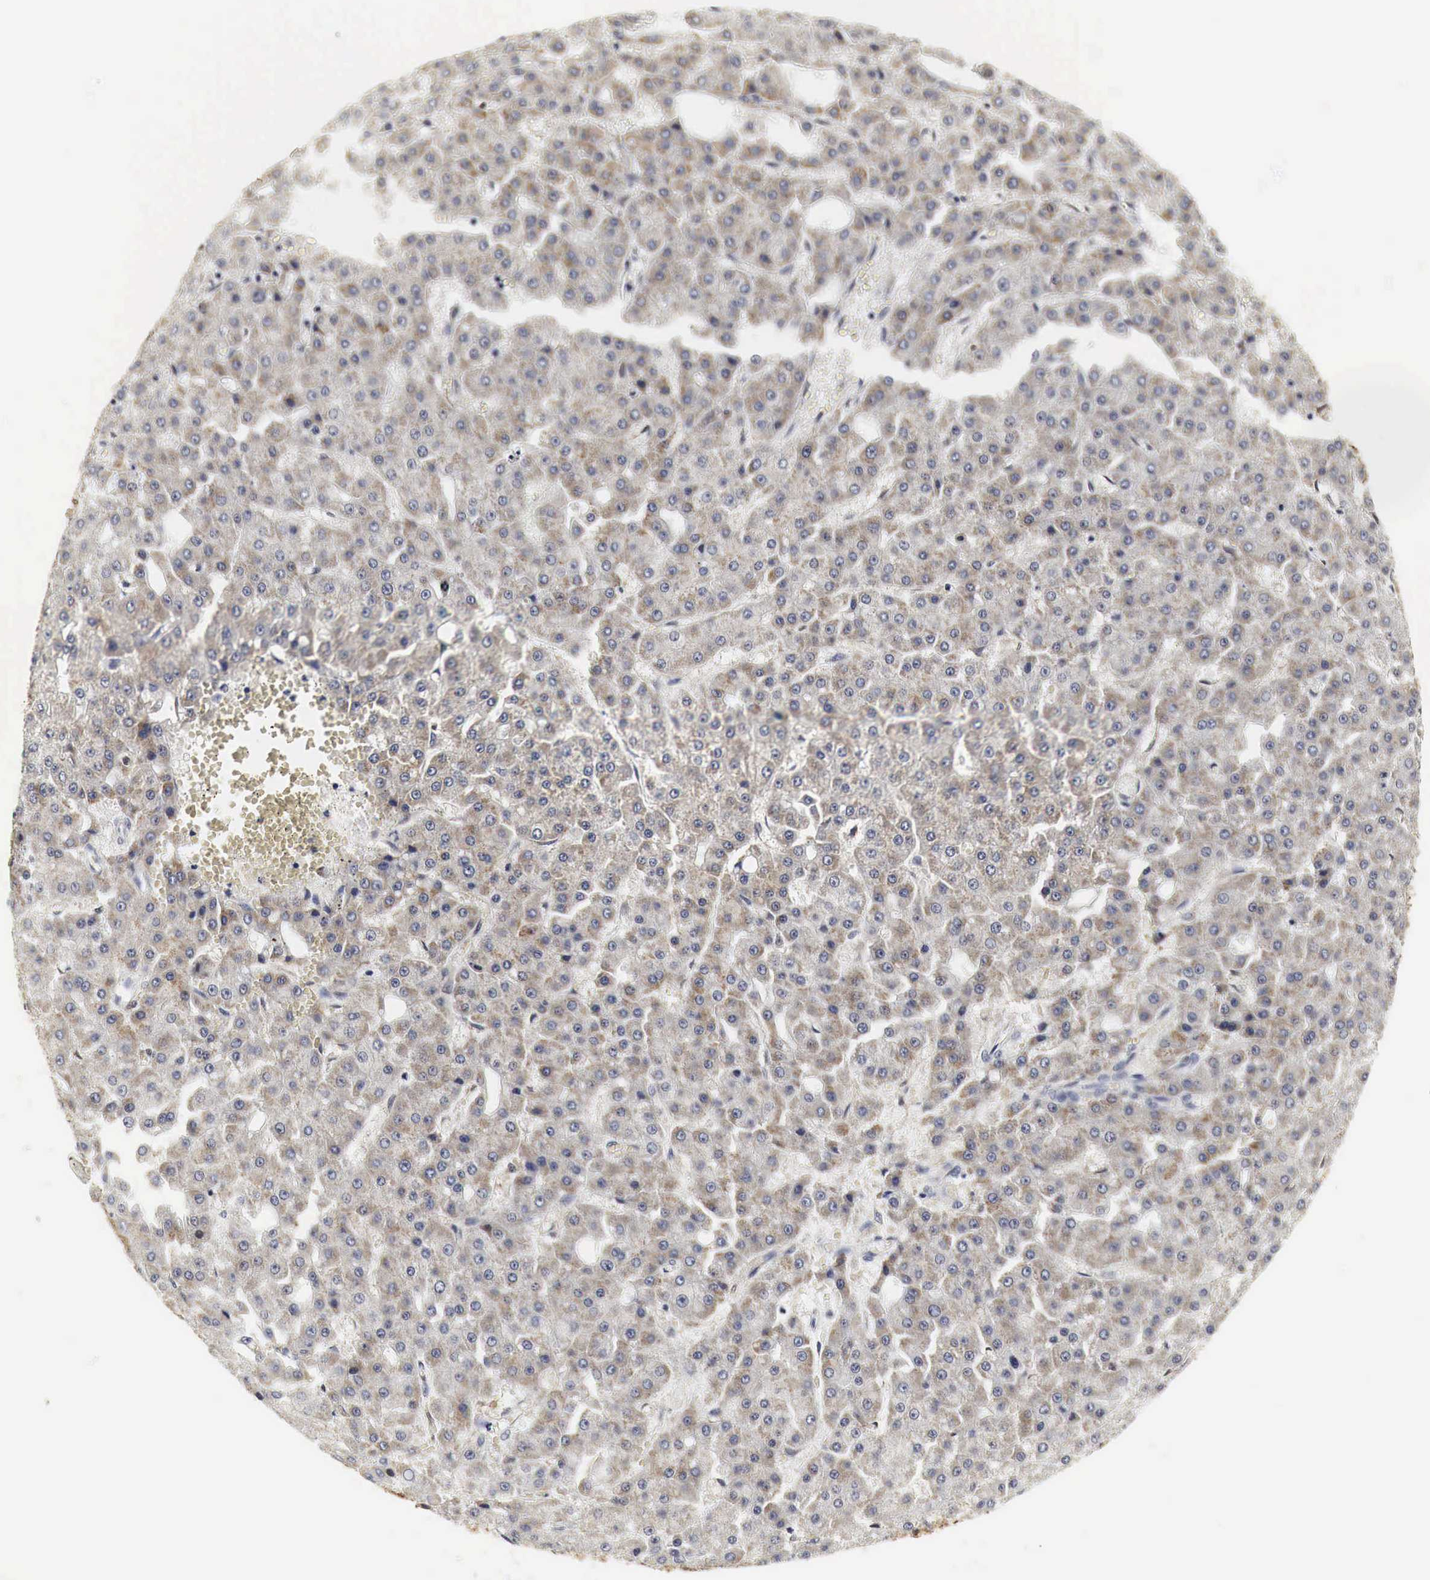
{"staining": {"intensity": "negative", "quantity": "none", "location": "none"}, "tissue": "liver cancer", "cell_type": "Tumor cells", "image_type": "cancer", "snomed": [{"axis": "morphology", "description": "Carcinoma, Hepatocellular, NOS"}, {"axis": "topography", "description": "Liver"}], "caption": "The photomicrograph demonstrates no staining of tumor cells in hepatocellular carcinoma (liver).", "gene": "SPIN1", "patient": {"sex": "male", "age": 47}}